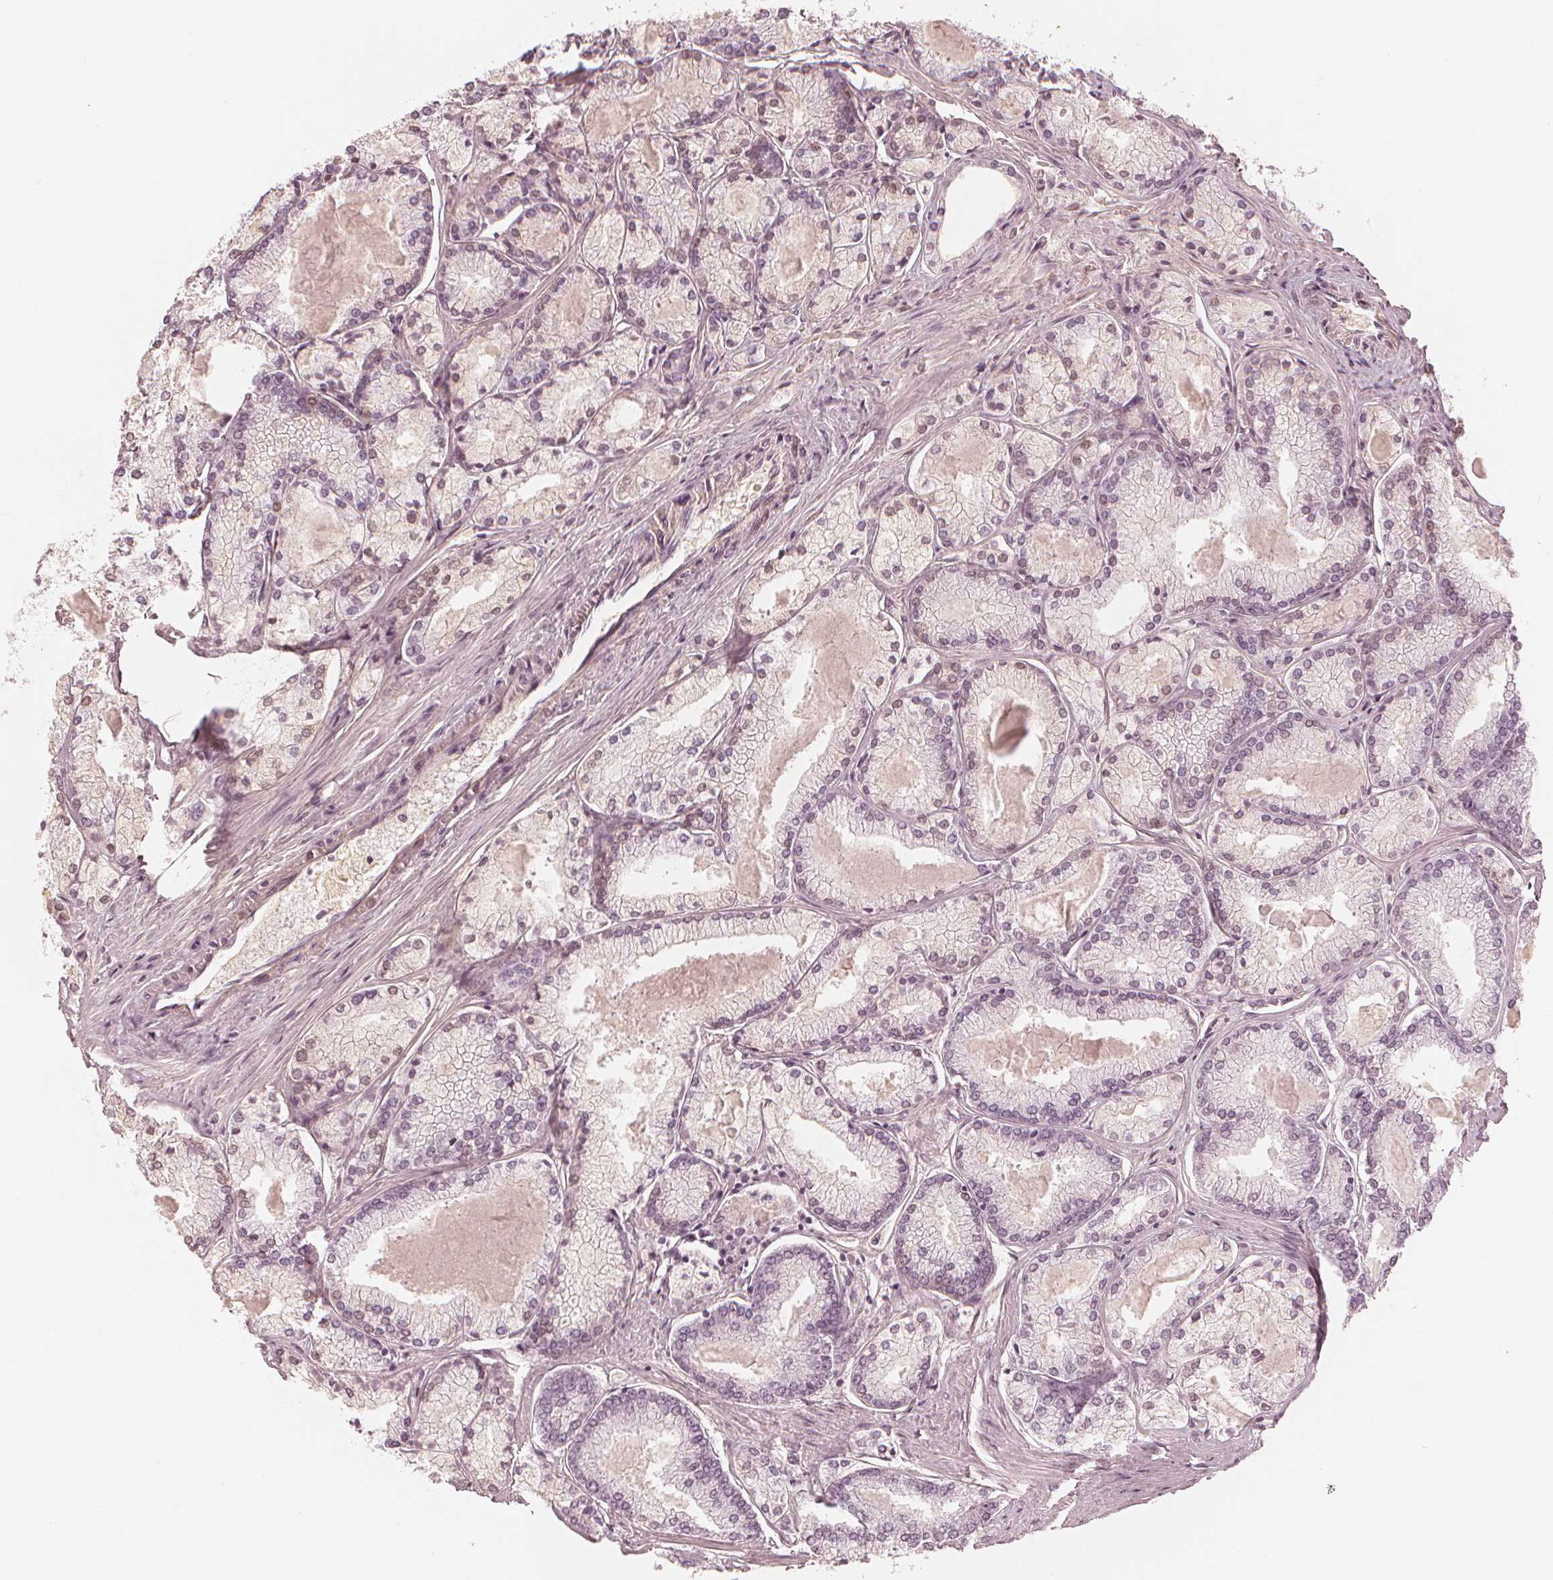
{"staining": {"intensity": "weak", "quantity": "<25%", "location": "nuclear"}, "tissue": "prostate cancer", "cell_type": "Tumor cells", "image_type": "cancer", "snomed": [{"axis": "morphology", "description": "Adenocarcinoma, High grade"}, {"axis": "topography", "description": "Prostate"}], "caption": "High power microscopy photomicrograph of an immunohistochemistry image of prostate cancer, revealing no significant expression in tumor cells.", "gene": "PAEP", "patient": {"sex": "male", "age": 68}}